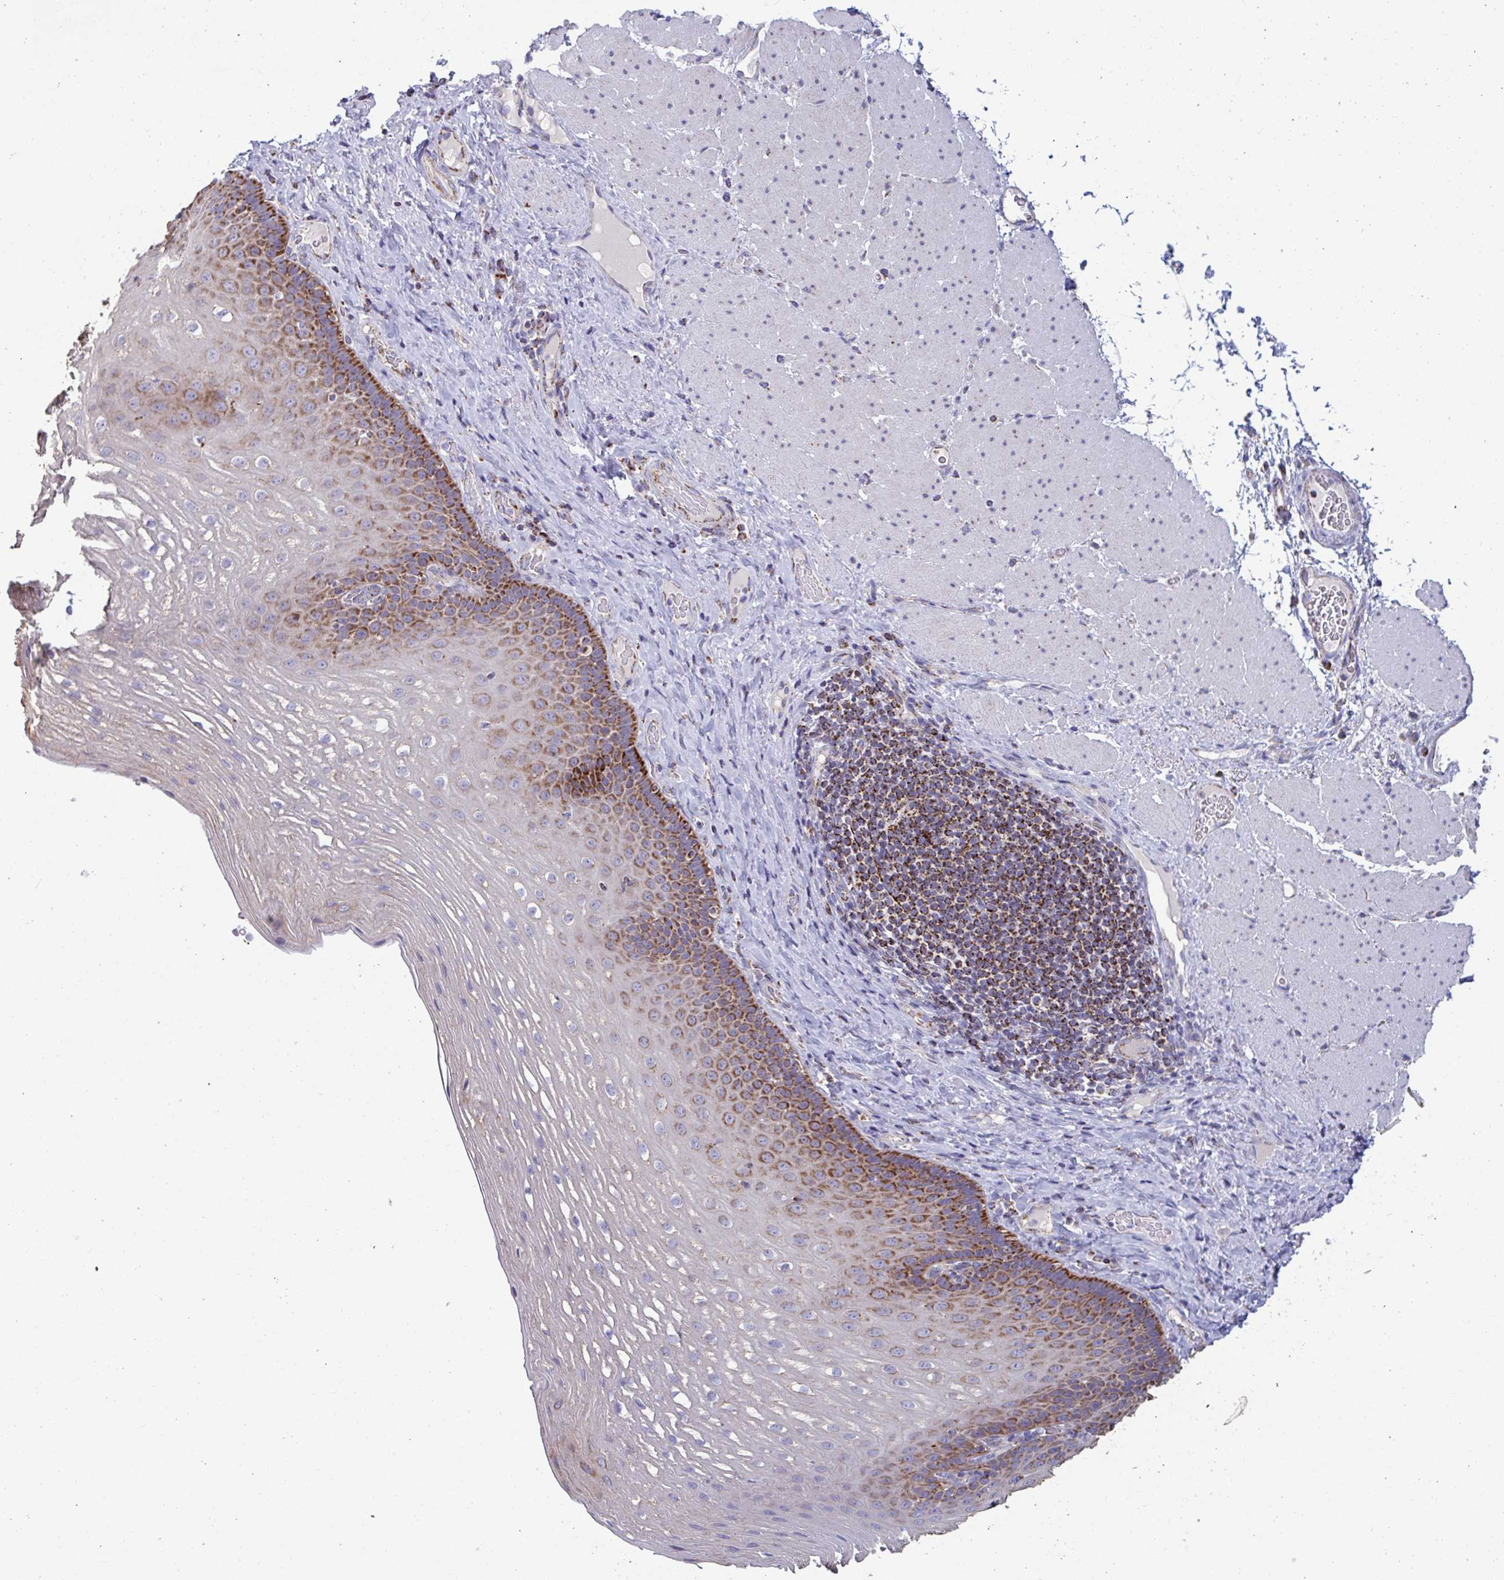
{"staining": {"intensity": "strong", "quantity": "25%-75%", "location": "cytoplasmic/membranous"}, "tissue": "esophagus", "cell_type": "Squamous epithelial cells", "image_type": "normal", "snomed": [{"axis": "morphology", "description": "Normal tissue, NOS"}, {"axis": "topography", "description": "Esophagus"}], "caption": "Immunohistochemical staining of benign esophagus reveals 25%-75% levels of strong cytoplasmic/membranous protein expression in about 25%-75% of squamous epithelial cells.", "gene": "BCAT2", "patient": {"sex": "male", "age": 62}}